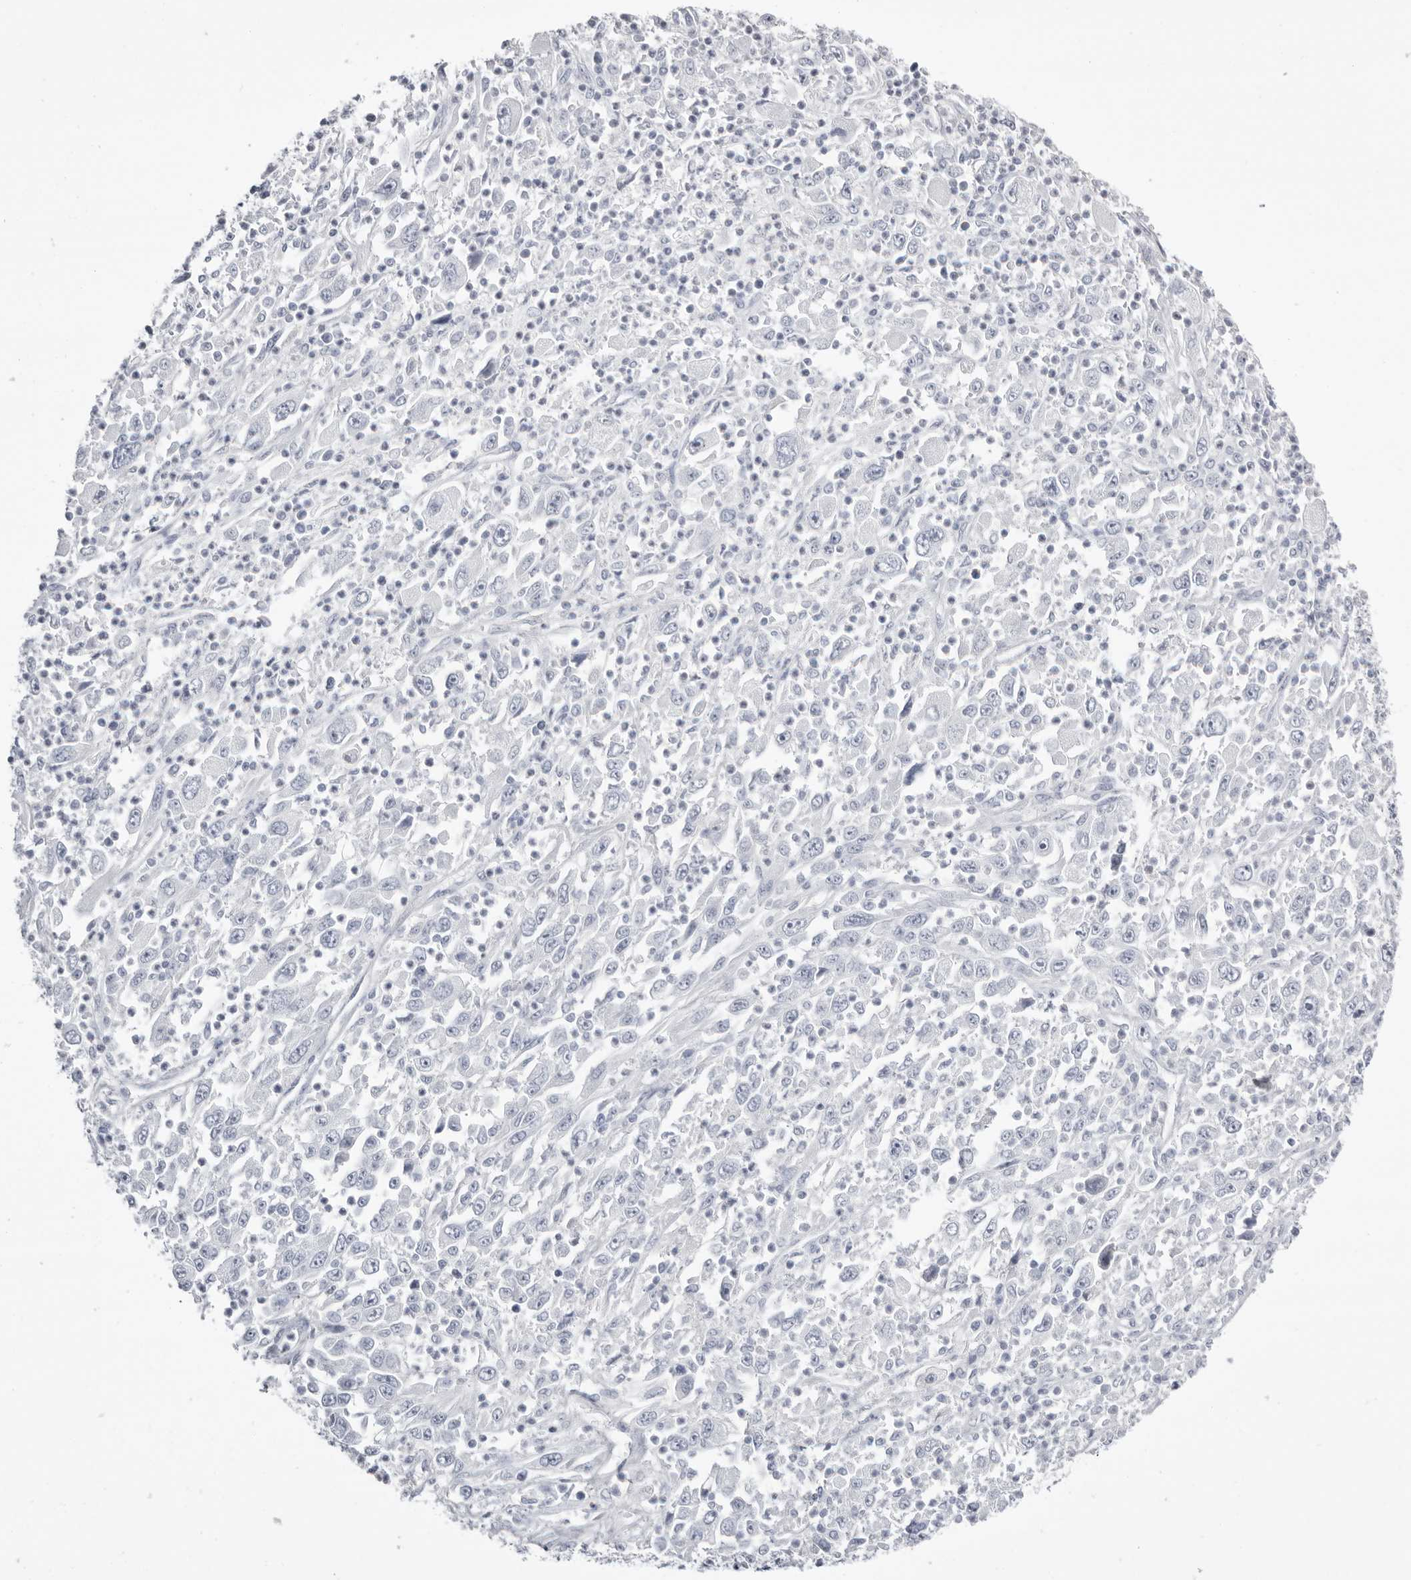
{"staining": {"intensity": "negative", "quantity": "none", "location": "none"}, "tissue": "melanoma", "cell_type": "Tumor cells", "image_type": "cancer", "snomed": [{"axis": "morphology", "description": "Malignant melanoma, Metastatic site"}, {"axis": "topography", "description": "Skin"}], "caption": "Human melanoma stained for a protein using immunohistochemistry displays no positivity in tumor cells.", "gene": "LPO", "patient": {"sex": "female", "age": 56}}